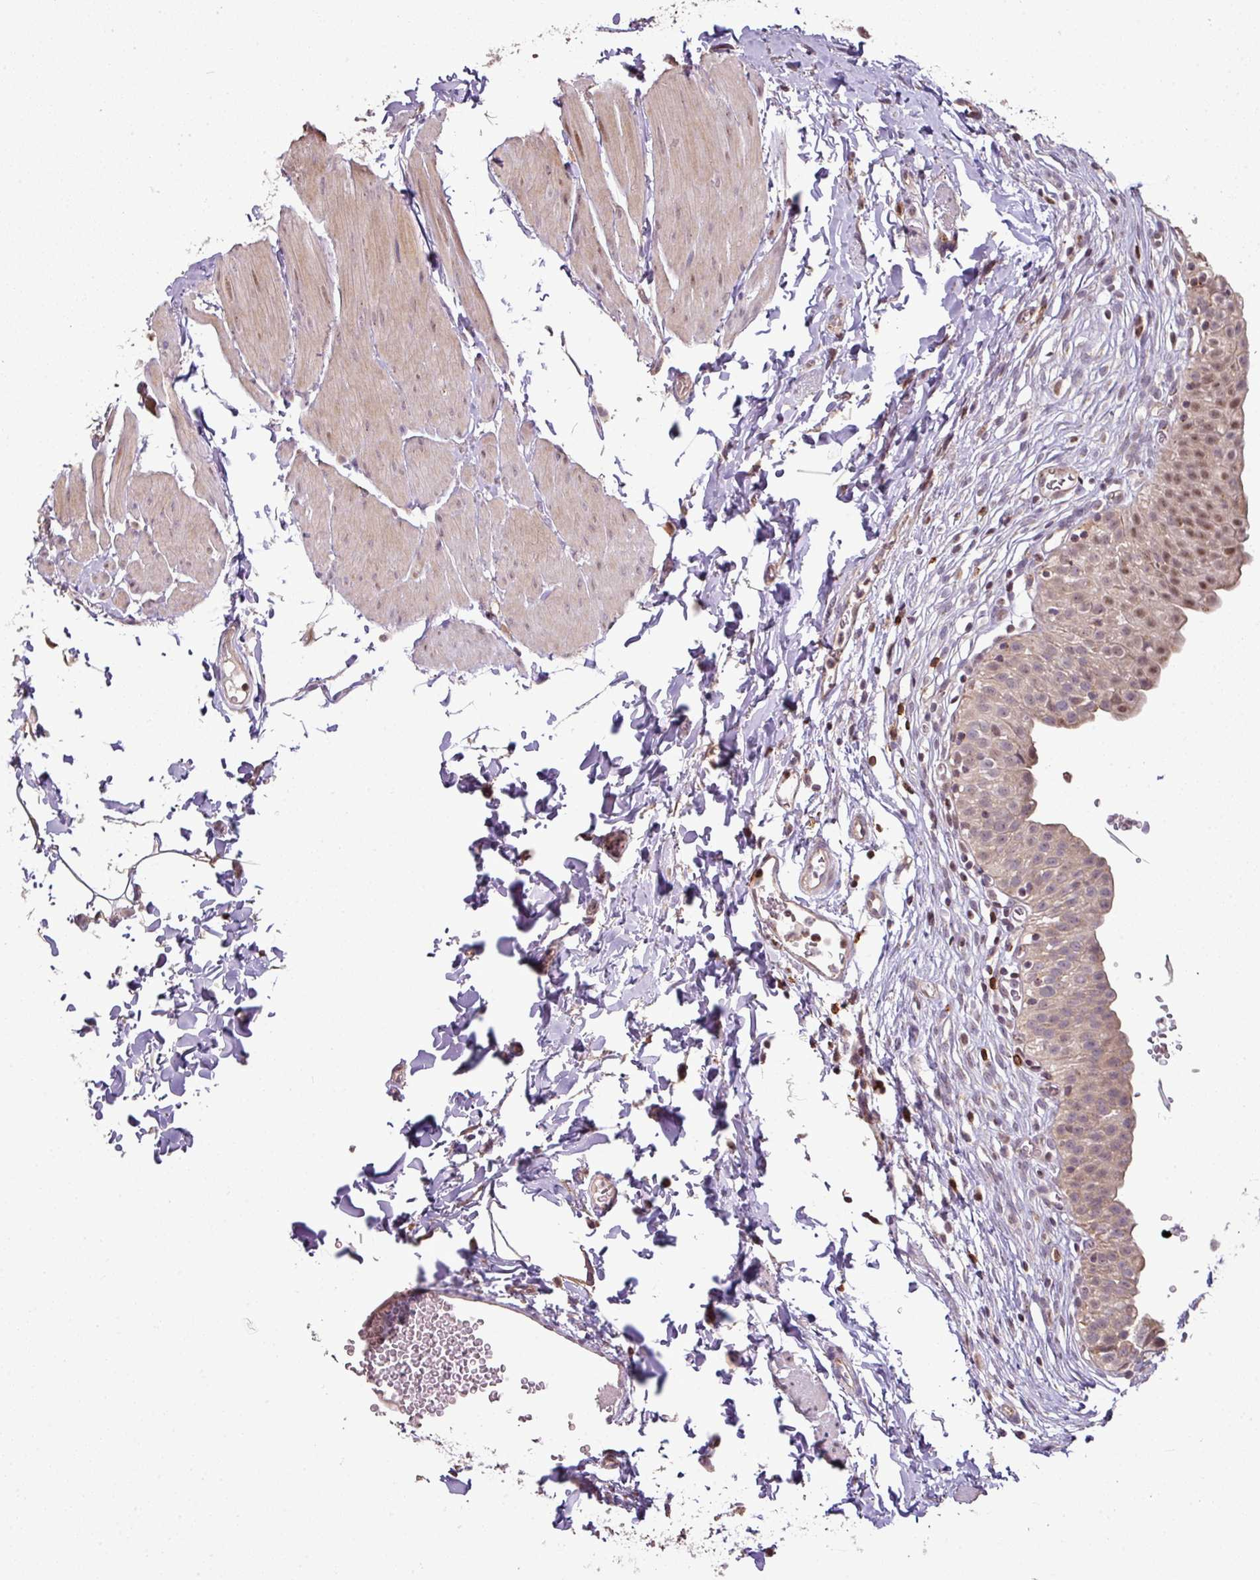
{"staining": {"intensity": "moderate", "quantity": "<25%", "location": "nuclear"}, "tissue": "urinary bladder", "cell_type": "Urothelial cells", "image_type": "normal", "snomed": [{"axis": "morphology", "description": "Normal tissue, NOS"}, {"axis": "topography", "description": "Urinary bladder"}, {"axis": "topography", "description": "Peripheral nerve tissue"}], "caption": "Immunohistochemistry (IHC) (DAB) staining of benign human urinary bladder demonstrates moderate nuclear protein expression in approximately <25% of urothelial cells.", "gene": "CXCR5", "patient": {"sex": "male", "age": 55}}